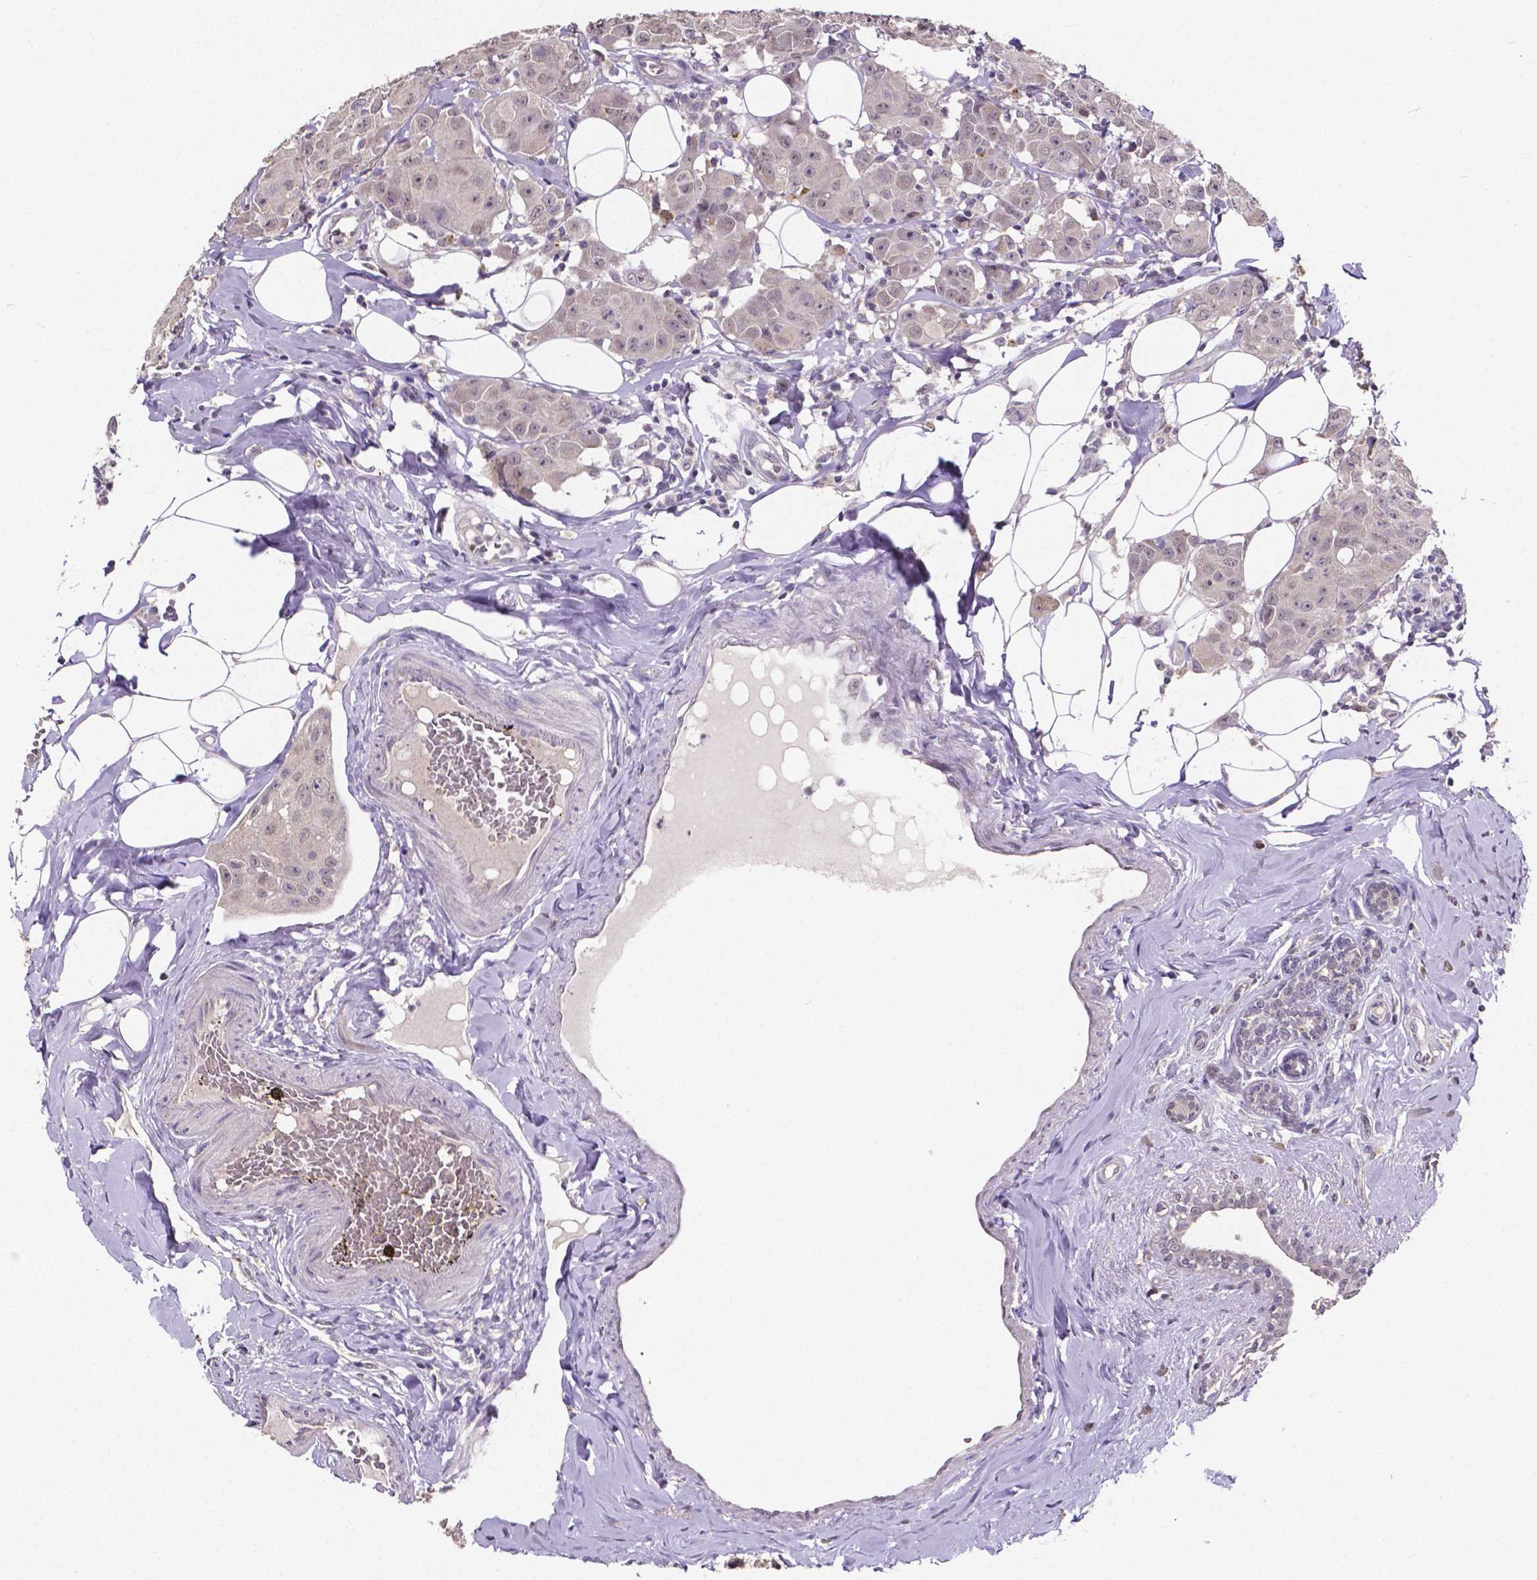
{"staining": {"intensity": "negative", "quantity": "none", "location": "none"}, "tissue": "breast cancer", "cell_type": "Tumor cells", "image_type": "cancer", "snomed": [{"axis": "morphology", "description": "Normal tissue, NOS"}, {"axis": "morphology", "description": "Duct carcinoma"}, {"axis": "topography", "description": "Breast"}], "caption": "Tumor cells show no significant protein positivity in breast infiltrating ductal carcinoma.", "gene": "CTNNA2", "patient": {"sex": "female", "age": 43}}